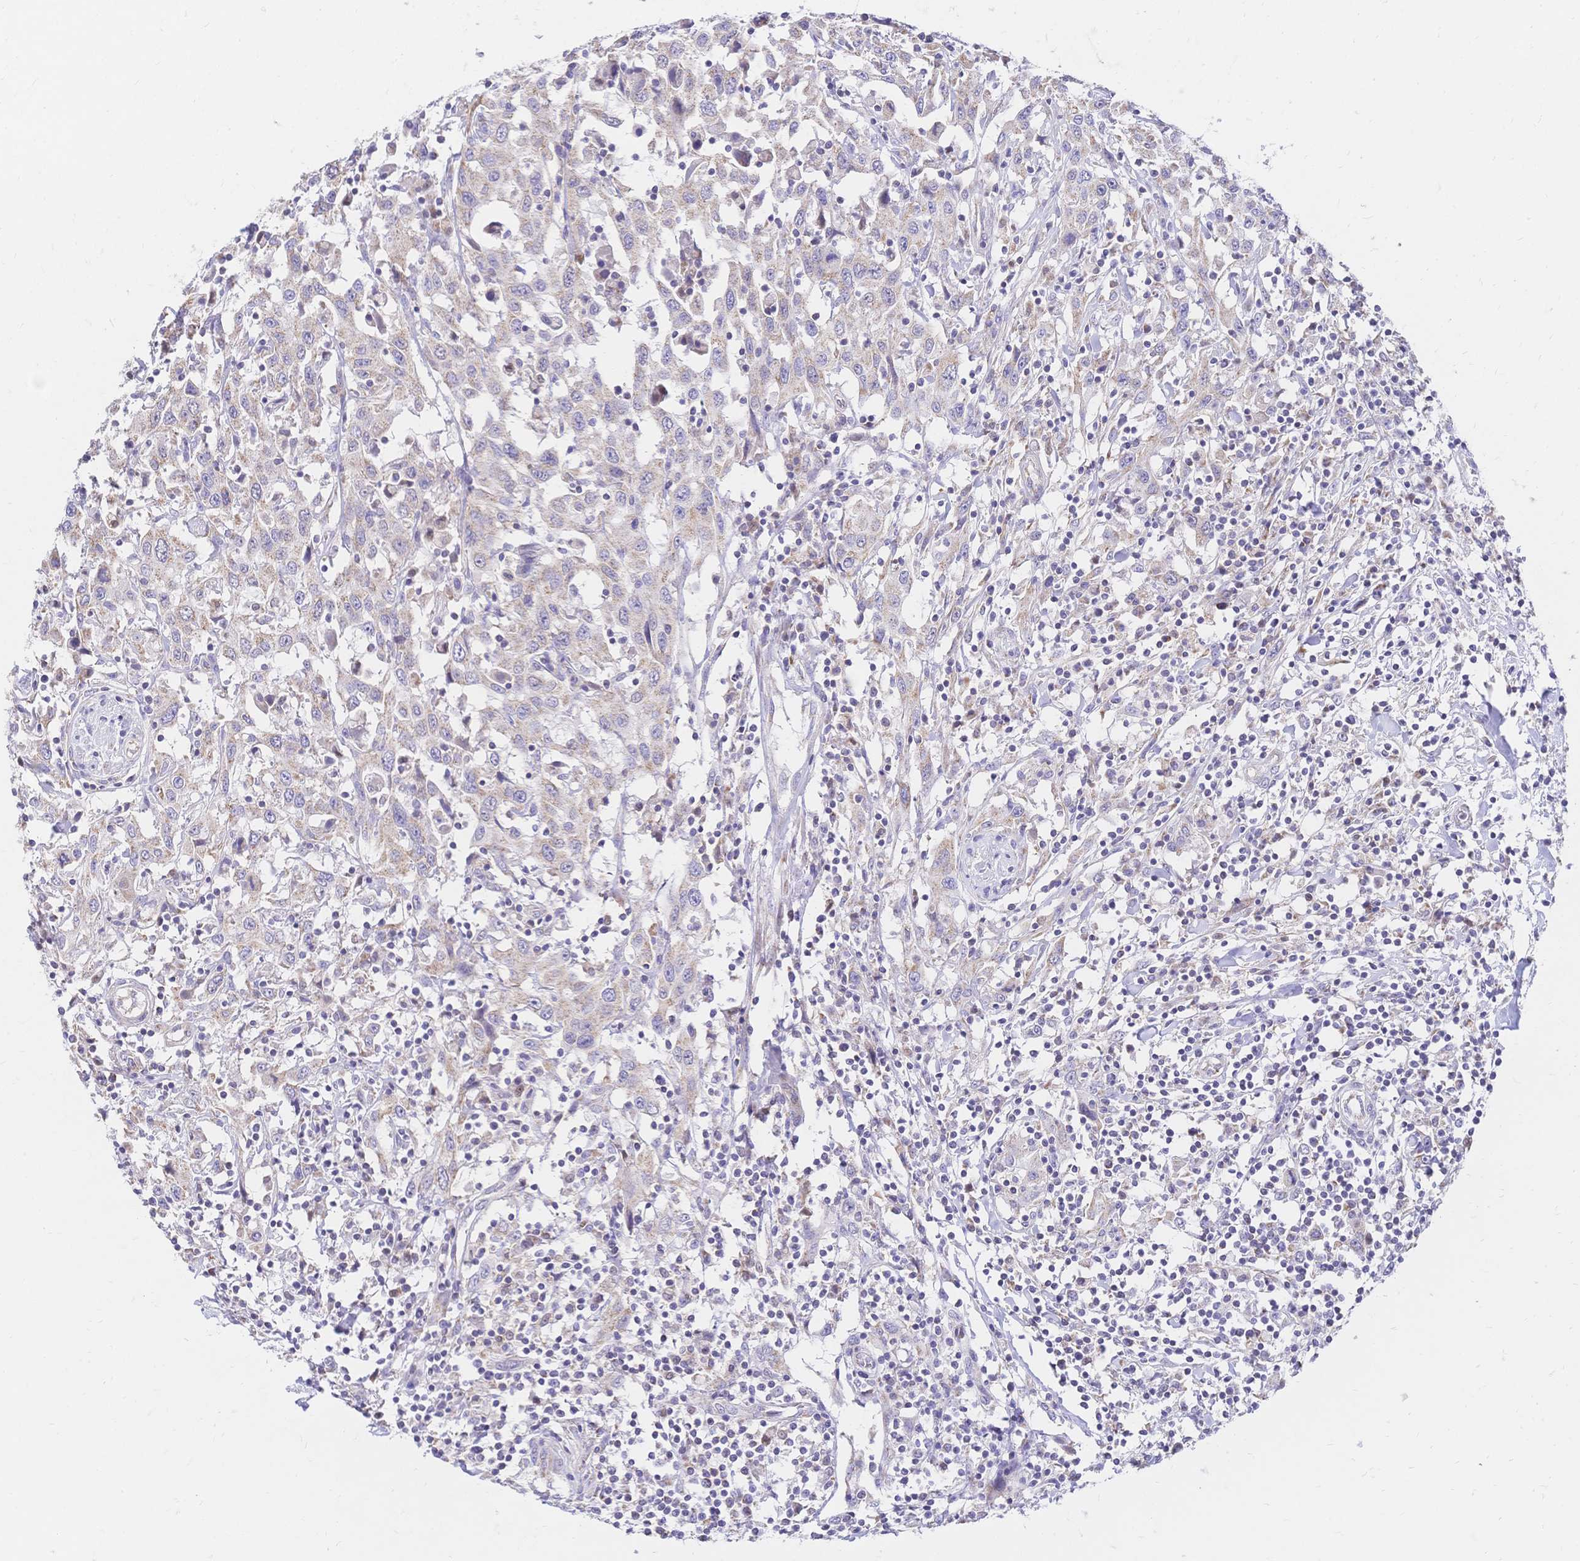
{"staining": {"intensity": "weak", "quantity": "<25%", "location": "cytoplasmic/membranous"}, "tissue": "urothelial cancer", "cell_type": "Tumor cells", "image_type": "cancer", "snomed": [{"axis": "morphology", "description": "Urothelial carcinoma, High grade"}, {"axis": "topography", "description": "Urinary bladder"}], "caption": "Immunohistochemistry photomicrograph of human urothelial cancer stained for a protein (brown), which displays no expression in tumor cells.", "gene": "CLEC18B", "patient": {"sex": "male", "age": 61}}